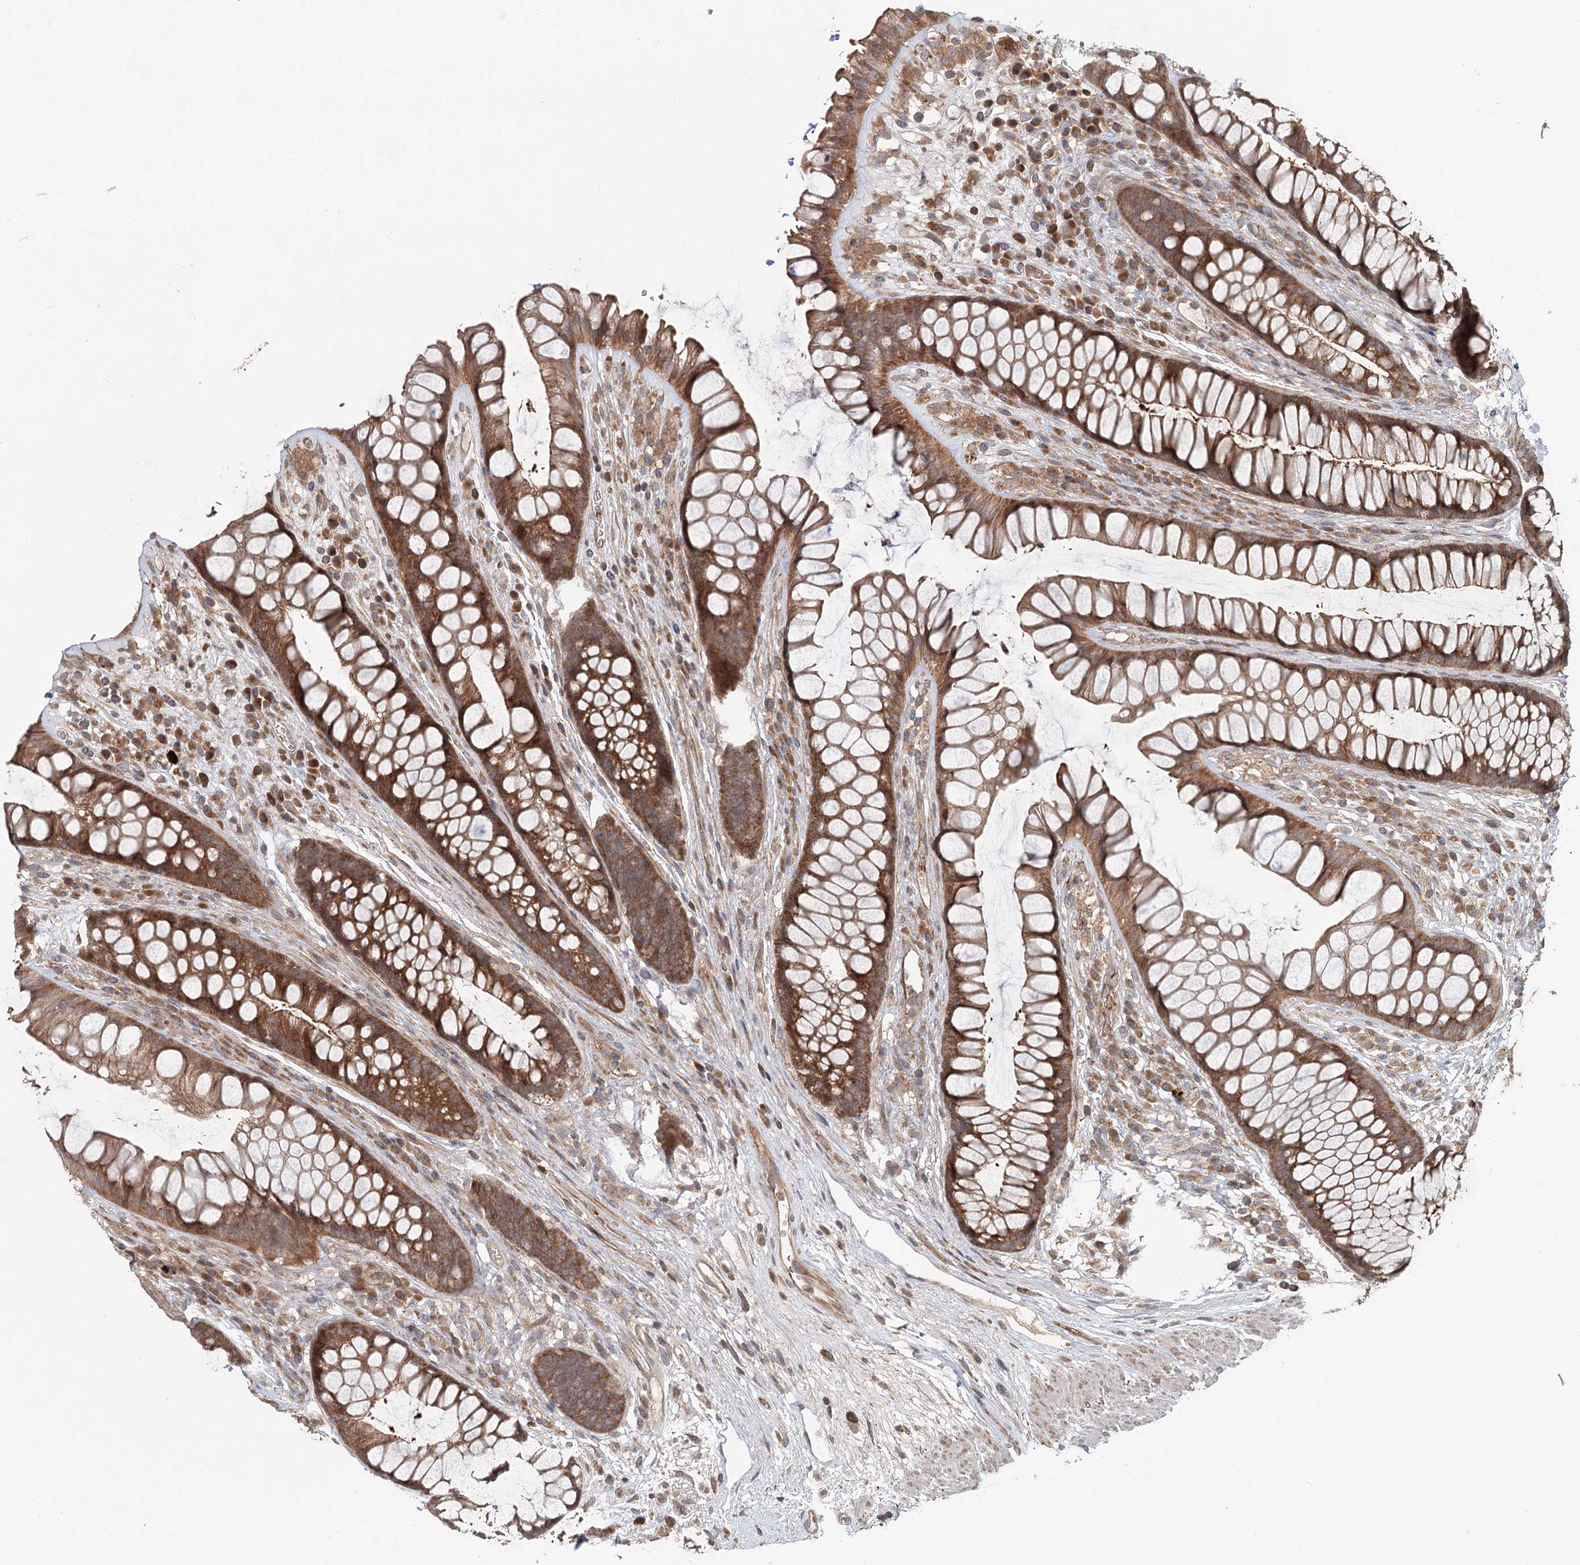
{"staining": {"intensity": "moderate", "quantity": ">75%", "location": "cytoplasmic/membranous"}, "tissue": "rectum", "cell_type": "Glandular cells", "image_type": "normal", "snomed": [{"axis": "morphology", "description": "Normal tissue, NOS"}, {"axis": "topography", "description": "Rectum"}], "caption": "Benign rectum demonstrates moderate cytoplasmic/membranous positivity in approximately >75% of glandular cells (Stains: DAB (3,3'-diaminobenzidine) in brown, nuclei in blue, Microscopy: brightfield microscopy at high magnification)..", "gene": "ENSG00000273217", "patient": {"sex": "male", "age": 74}}